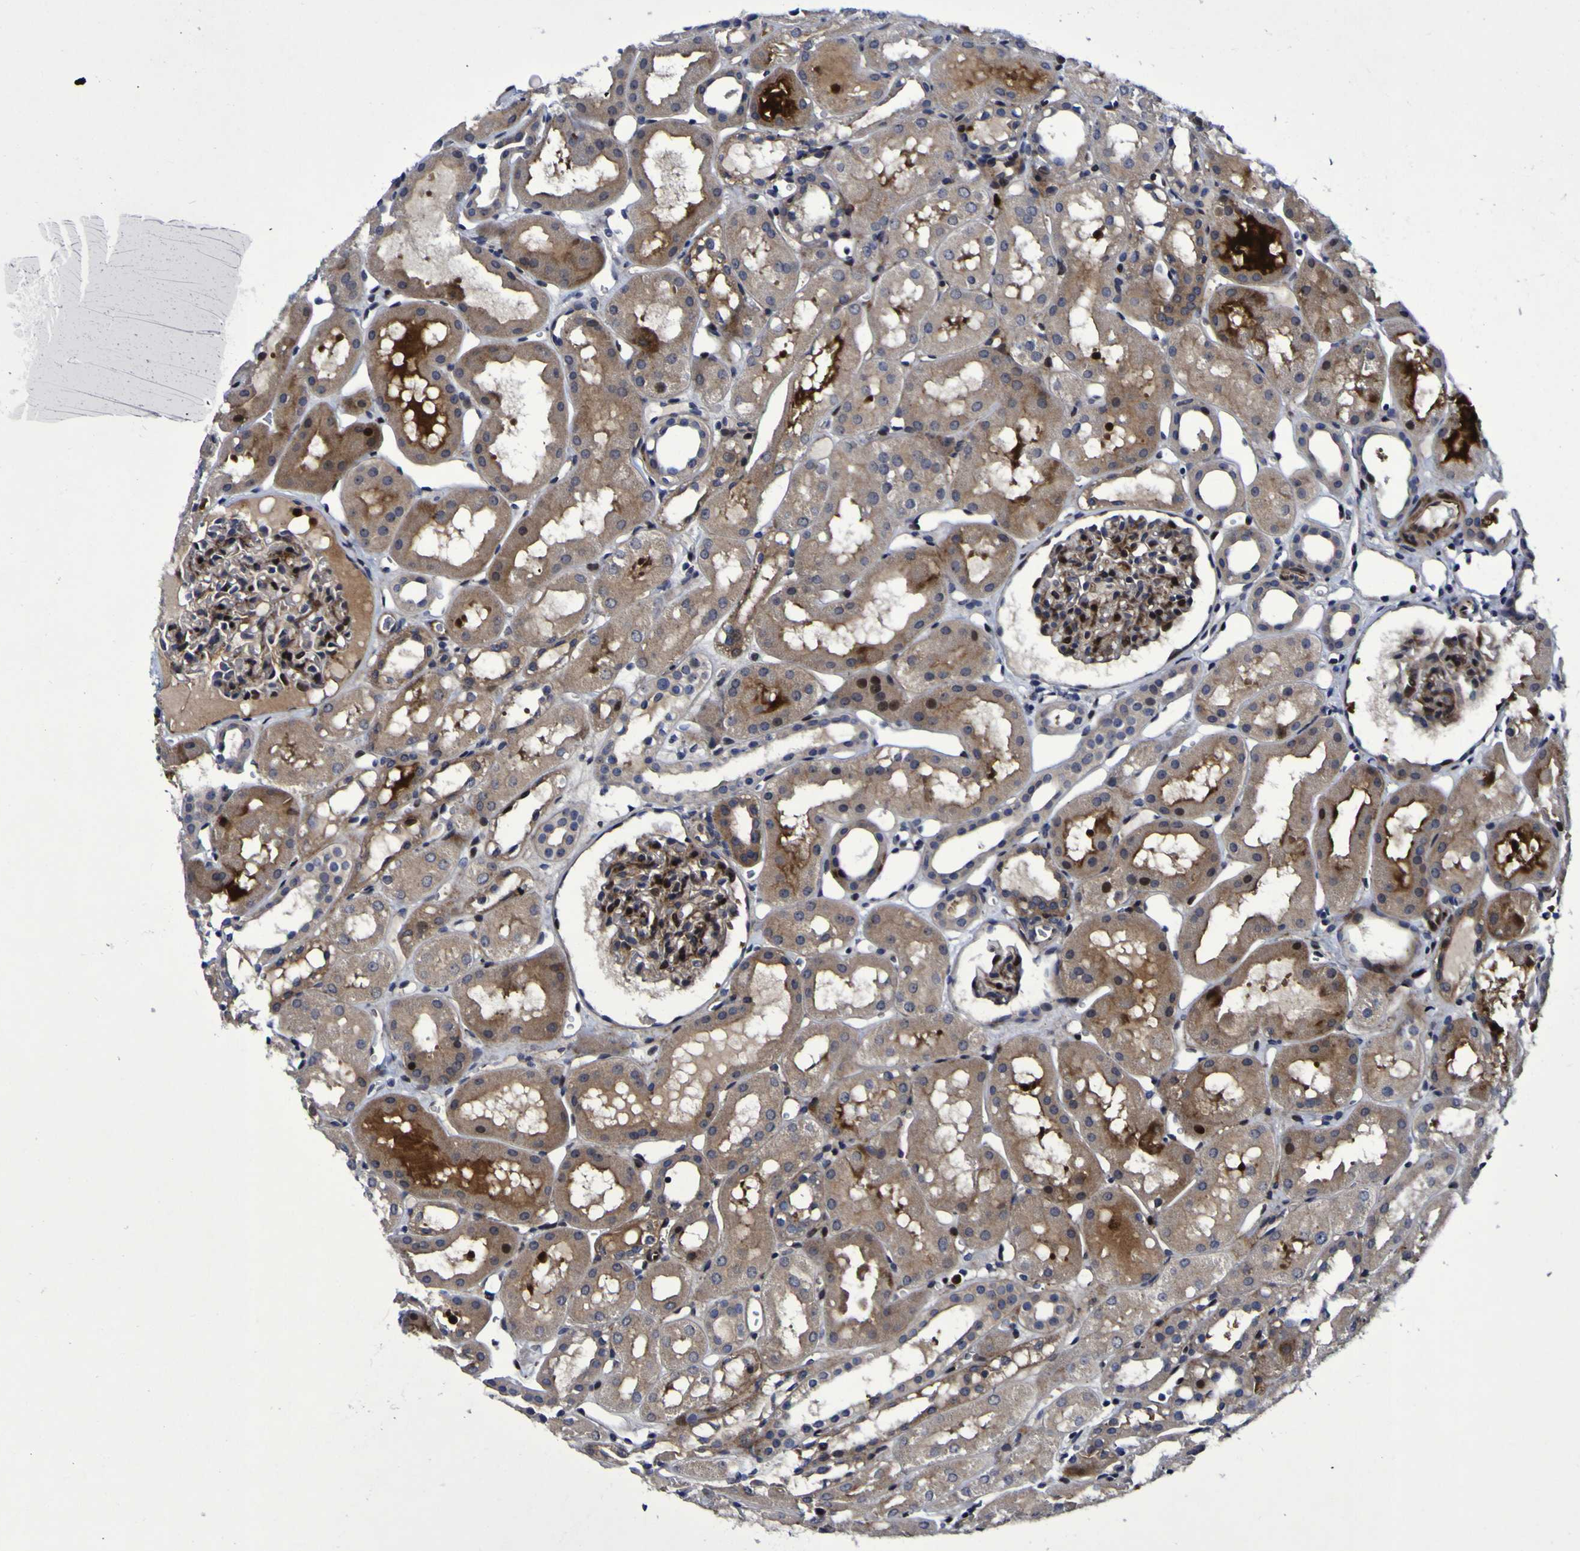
{"staining": {"intensity": "moderate", "quantity": ">75%", "location": "cytoplasmic/membranous,nuclear"}, "tissue": "kidney", "cell_type": "Cells in glomeruli", "image_type": "normal", "snomed": [{"axis": "morphology", "description": "Normal tissue, NOS"}, {"axis": "topography", "description": "Kidney"}, {"axis": "topography", "description": "Urinary bladder"}], "caption": "Moderate cytoplasmic/membranous,nuclear staining for a protein is present in about >75% of cells in glomeruli of unremarkable kidney using immunohistochemistry.", "gene": "MGLL", "patient": {"sex": "male", "age": 16}}